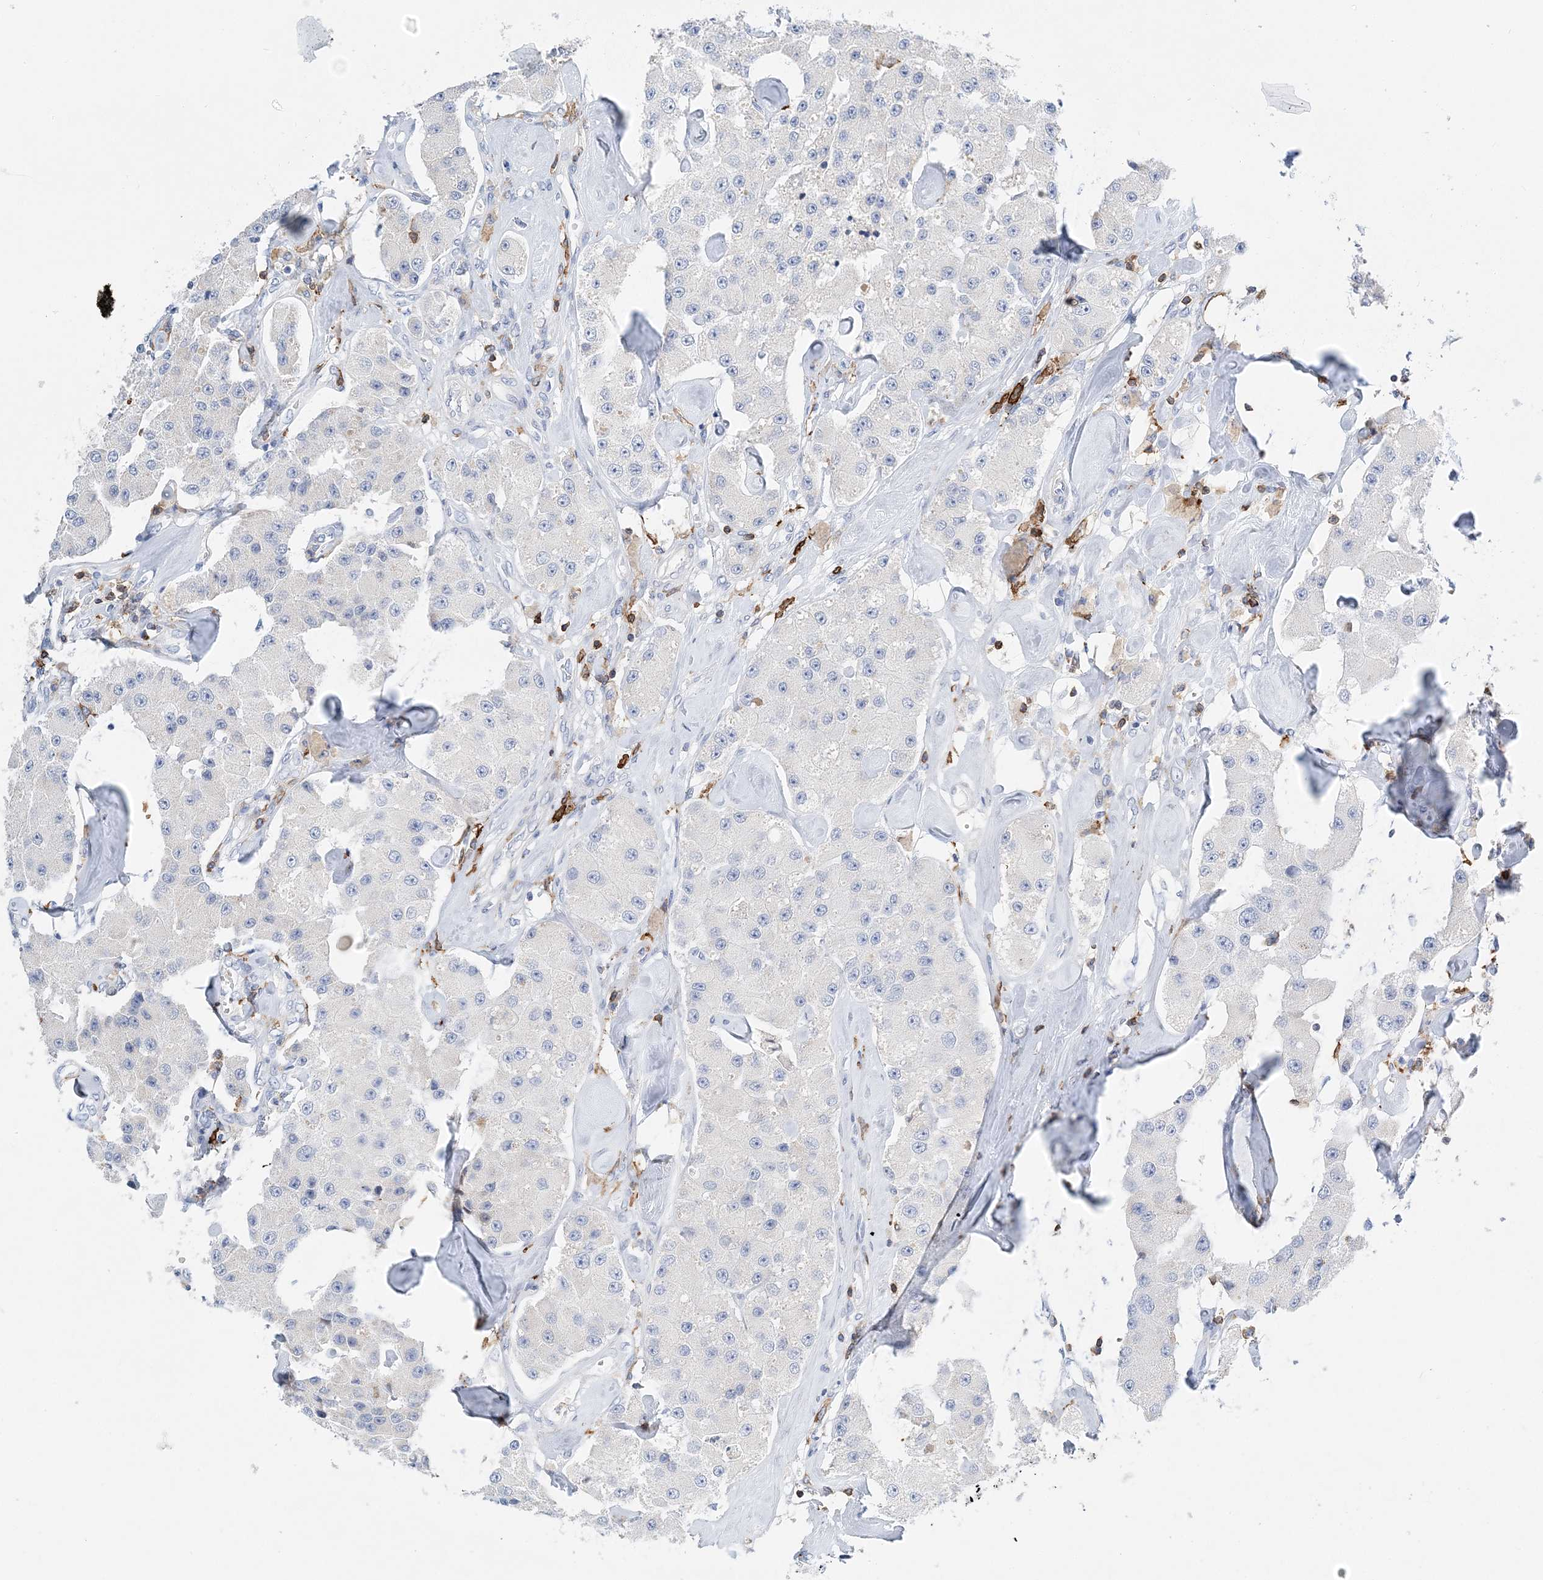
{"staining": {"intensity": "negative", "quantity": "none", "location": "none"}, "tissue": "carcinoid", "cell_type": "Tumor cells", "image_type": "cancer", "snomed": [{"axis": "morphology", "description": "Carcinoid, malignant, NOS"}, {"axis": "topography", "description": "Pancreas"}], "caption": "Immunohistochemical staining of human carcinoid (malignant) reveals no significant positivity in tumor cells.", "gene": "PRMT9", "patient": {"sex": "male", "age": 41}}